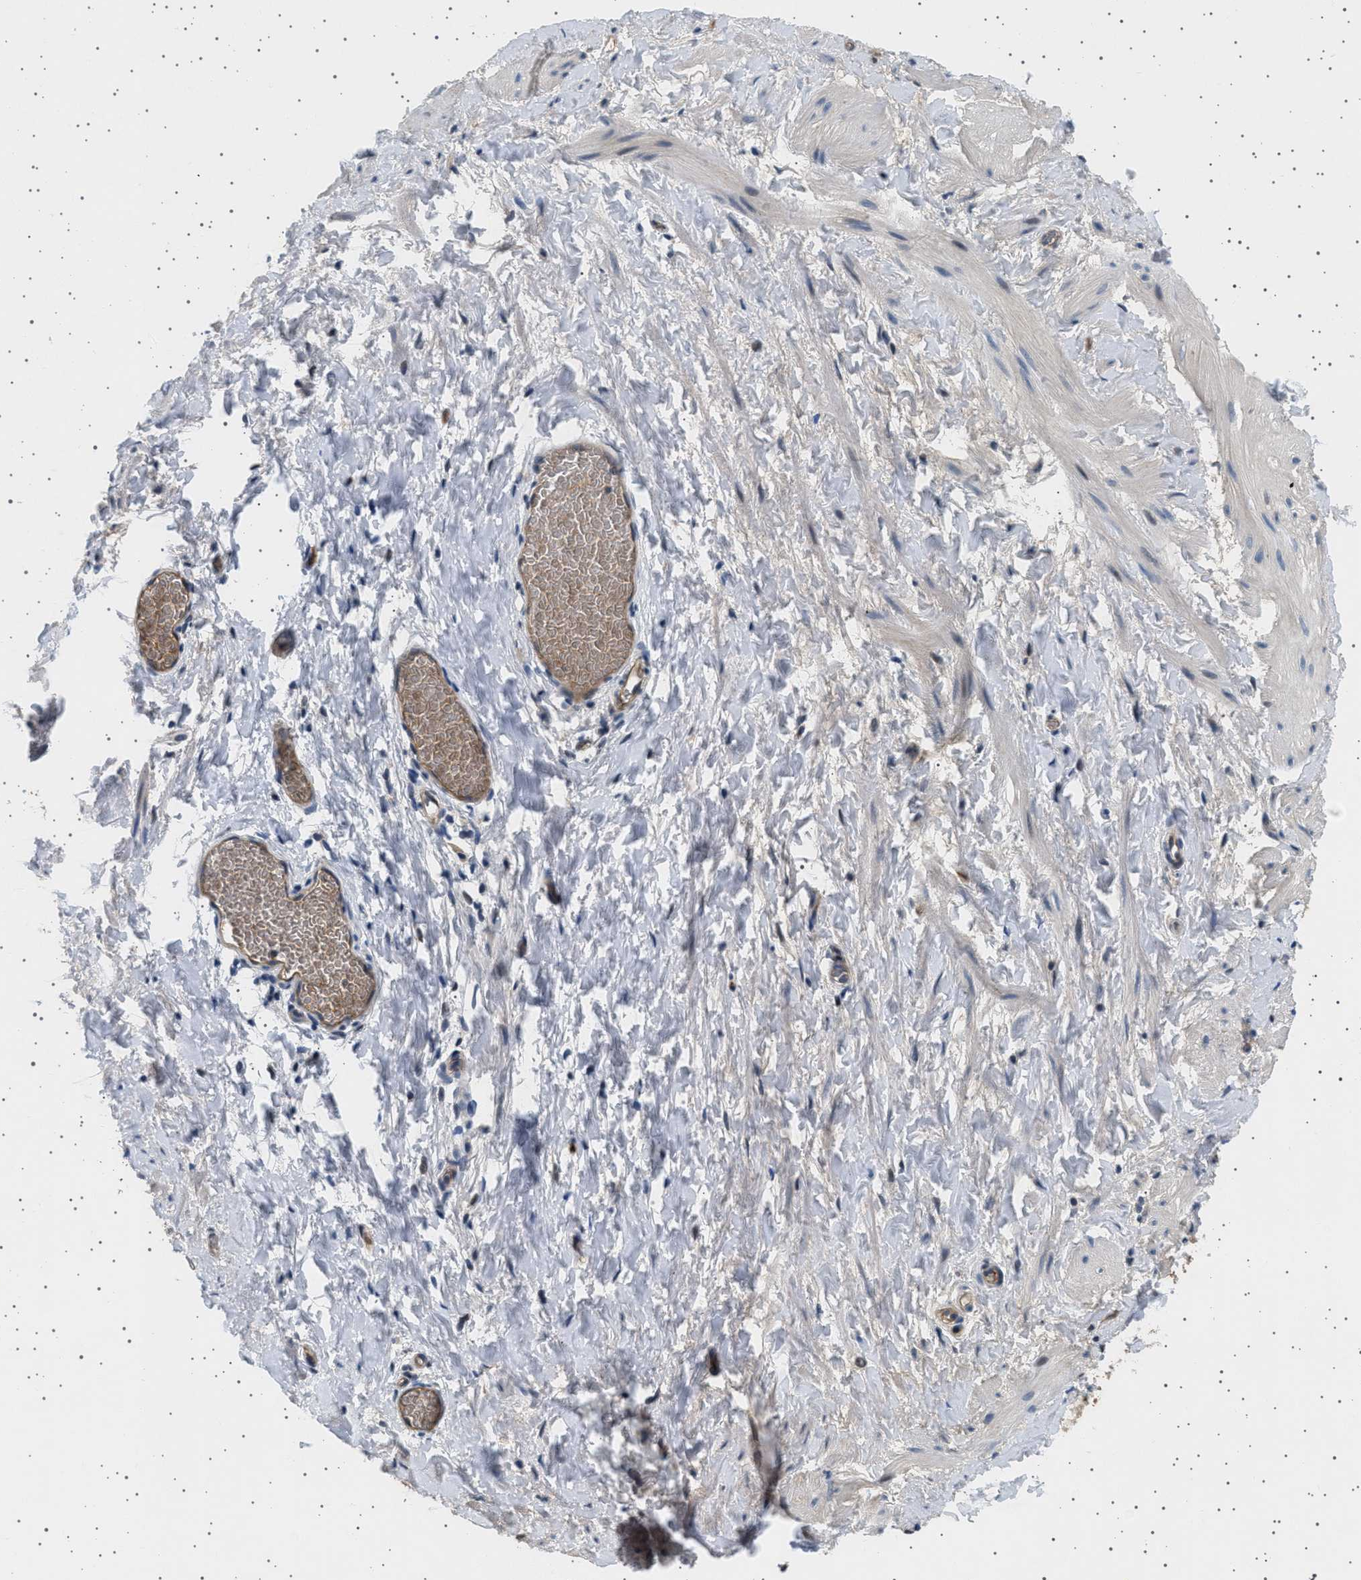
{"staining": {"intensity": "weak", "quantity": "<25%", "location": "cytoplasmic/membranous"}, "tissue": "smooth muscle", "cell_type": "Smooth muscle cells", "image_type": "normal", "snomed": [{"axis": "morphology", "description": "Normal tissue, NOS"}, {"axis": "topography", "description": "Smooth muscle"}], "caption": "The histopathology image displays no staining of smooth muscle cells in normal smooth muscle.", "gene": "PLPP6", "patient": {"sex": "male", "age": 16}}